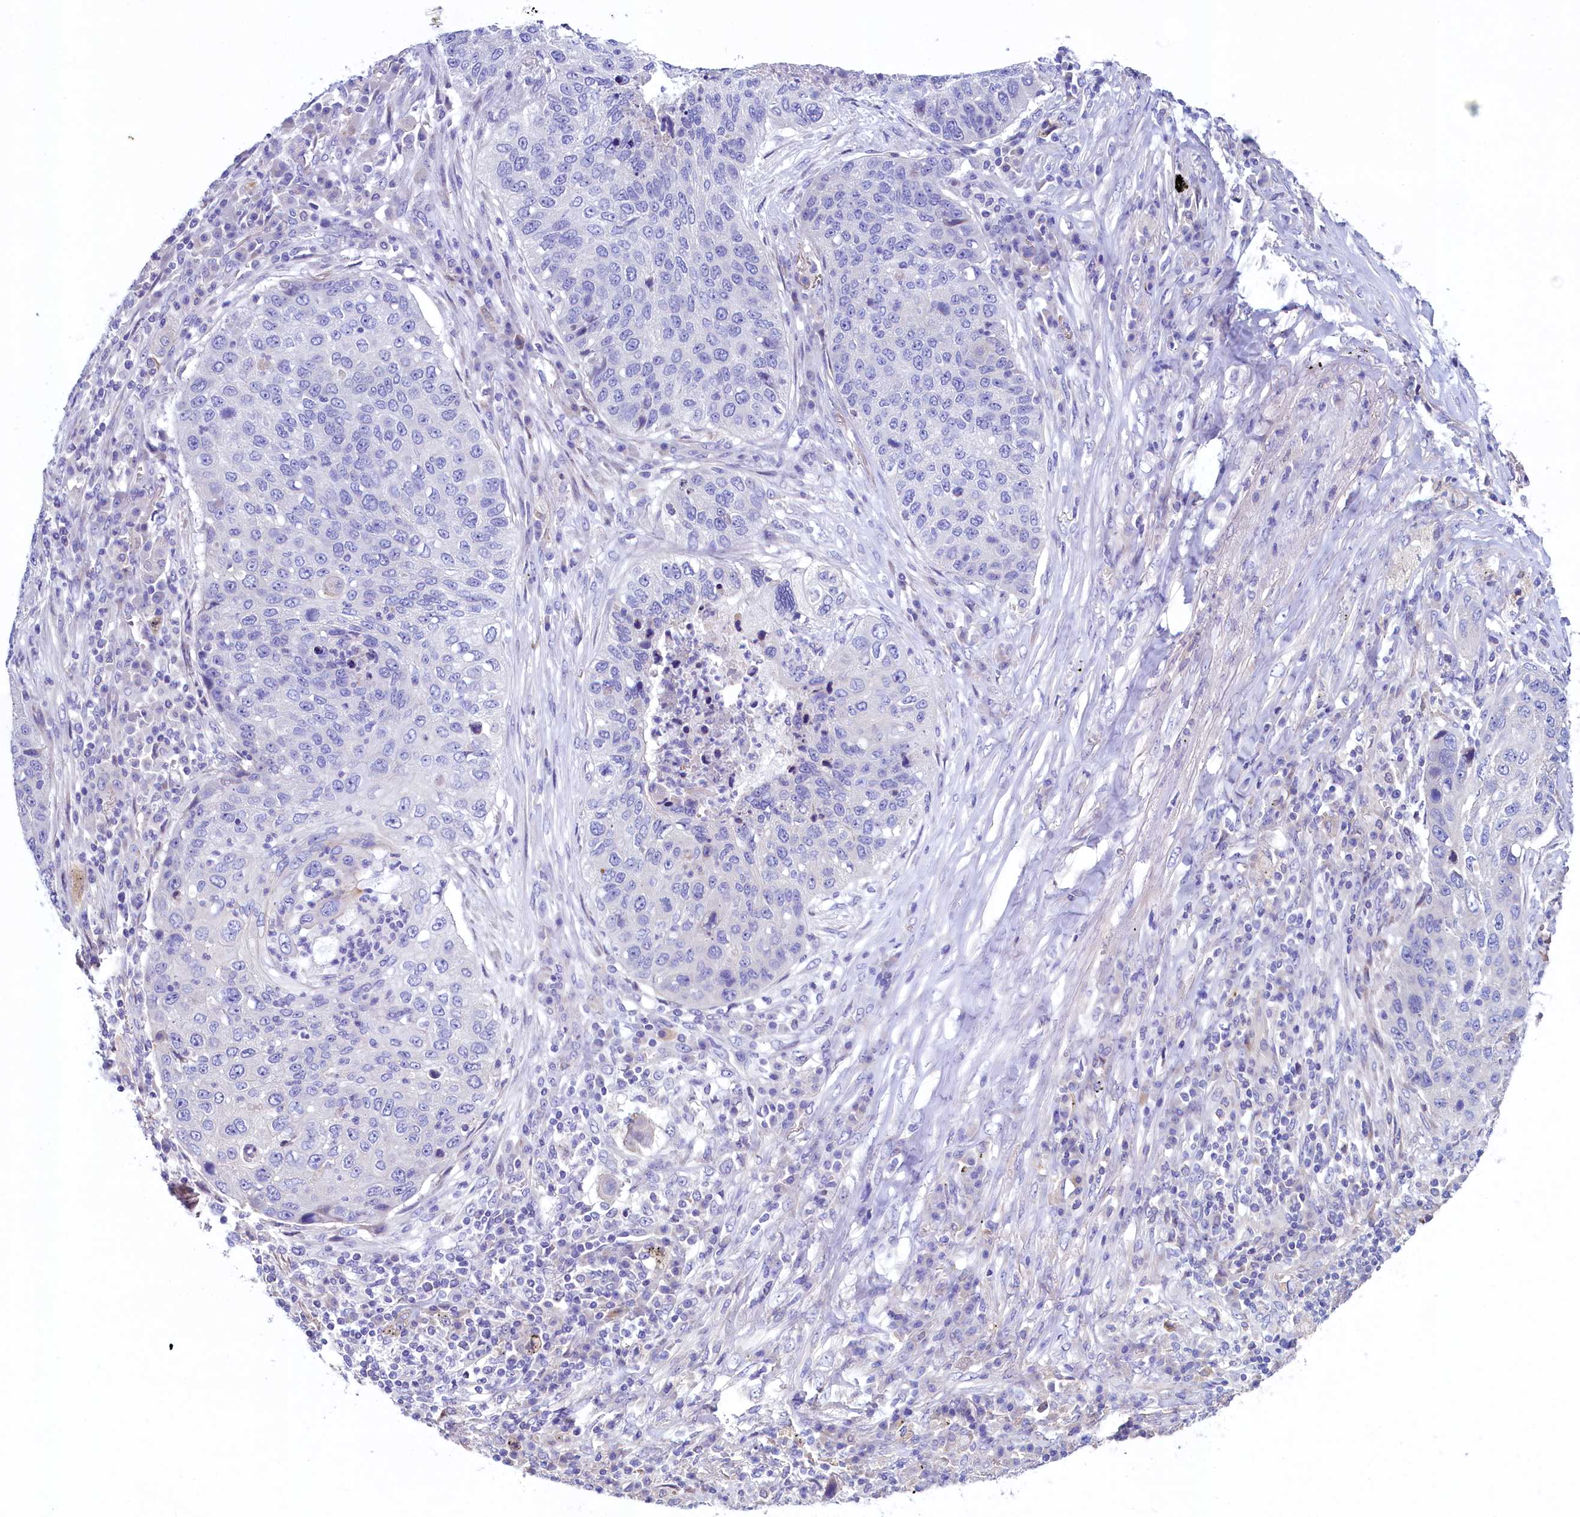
{"staining": {"intensity": "negative", "quantity": "none", "location": "none"}, "tissue": "lung cancer", "cell_type": "Tumor cells", "image_type": "cancer", "snomed": [{"axis": "morphology", "description": "Squamous cell carcinoma, NOS"}, {"axis": "topography", "description": "Lung"}], "caption": "The micrograph displays no staining of tumor cells in lung cancer (squamous cell carcinoma).", "gene": "KRBOX5", "patient": {"sex": "female", "age": 63}}